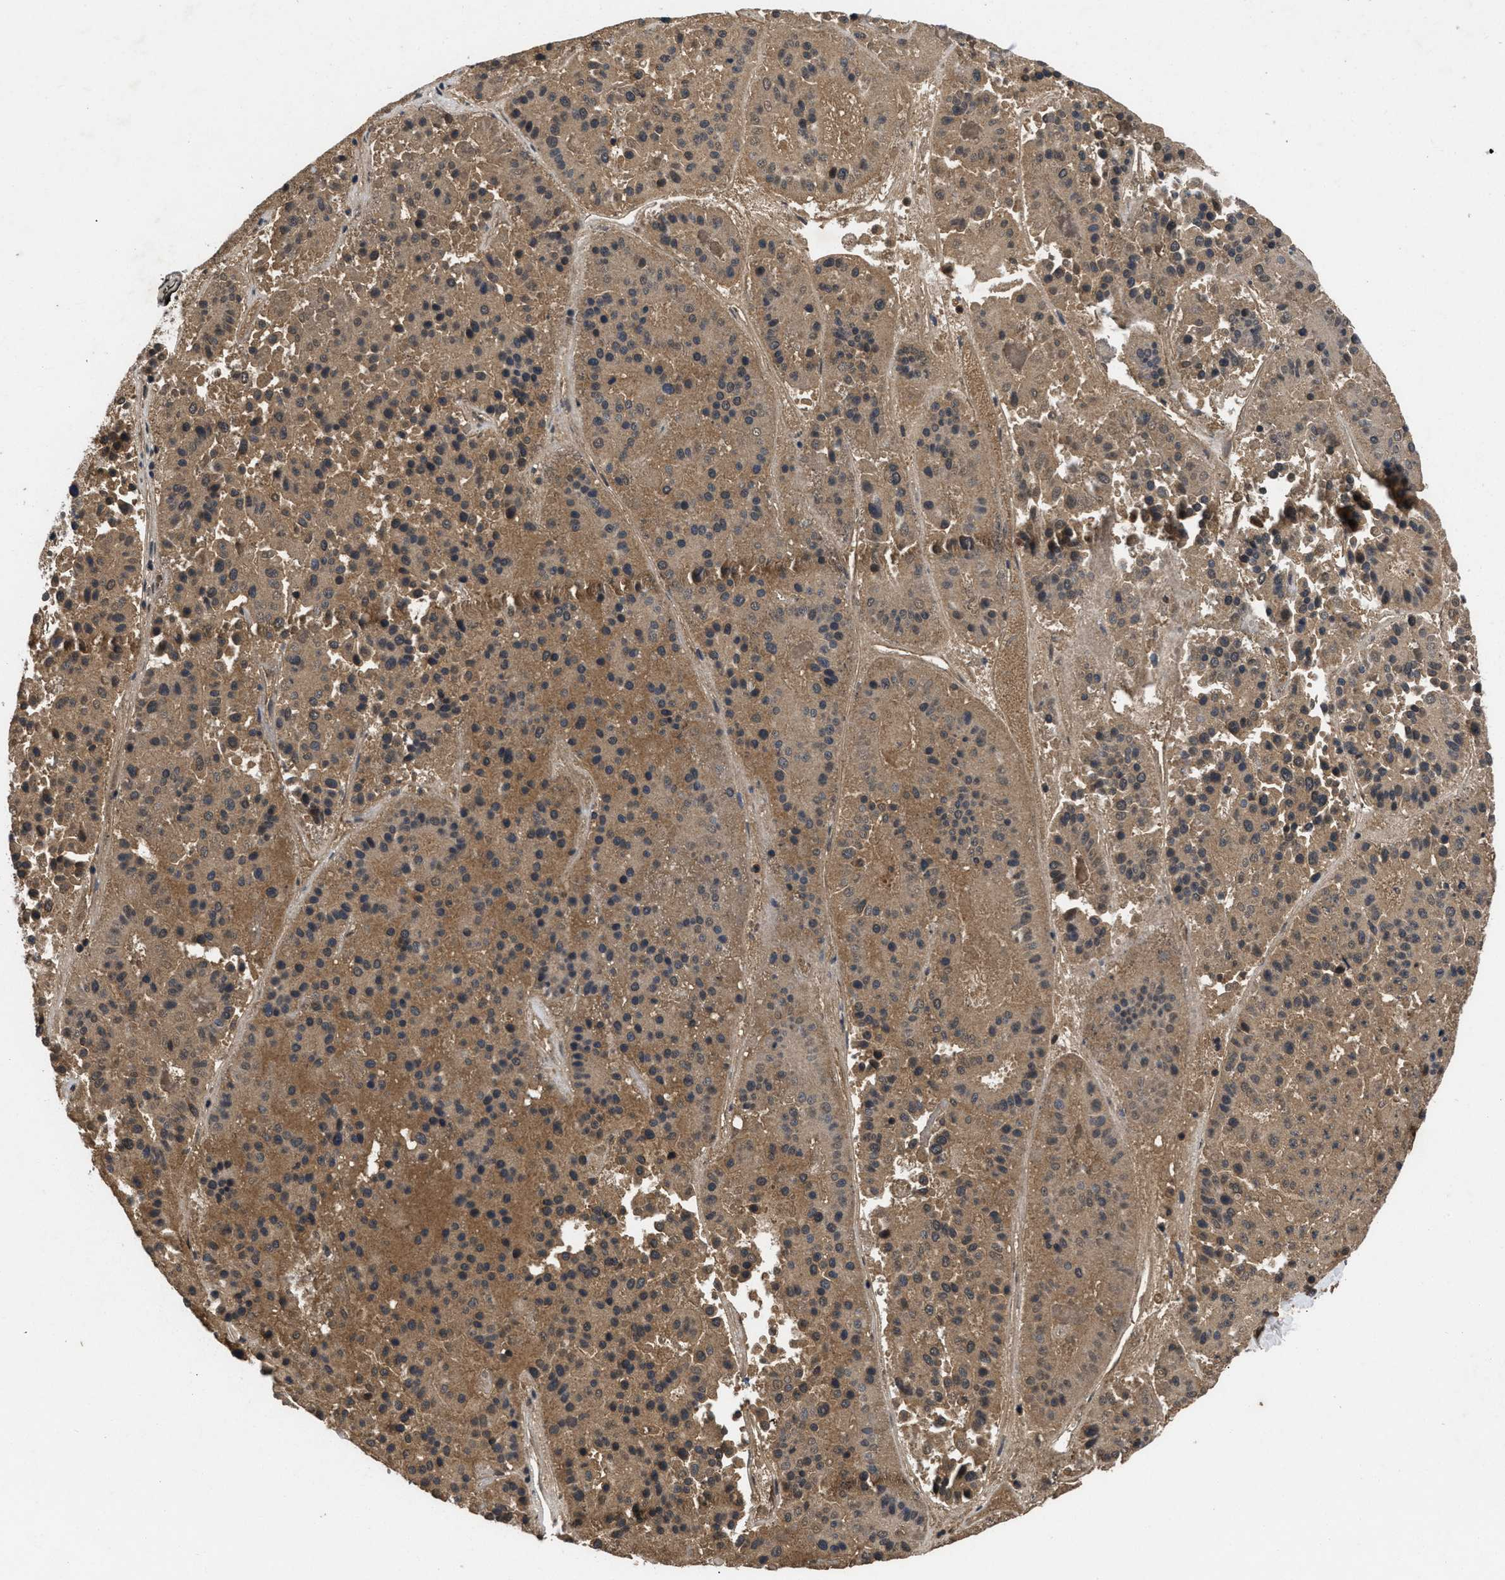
{"staining": {"intensity": "moderate", "quantity": ">75%", "location": "cytoplasmic/membranous"}, "tissue": "pancreatic cancer", "cell_type": "Tumor cells", "image_type": "cancer", "snomed": [{"axis": "morphology", "description": "Adenocarcinoma, NOS"}, {"axis": "topography", "description": "Pancreas"}], "caption": "Immunohistochemistry of adenocarcinoma (pancreatic) displays medium levels of moderate cytoplasmic/membranous staining in approximately >75% of tumor cells.", "gene": "LRRC3", "patient": {"sex": "male", "age": 50}}